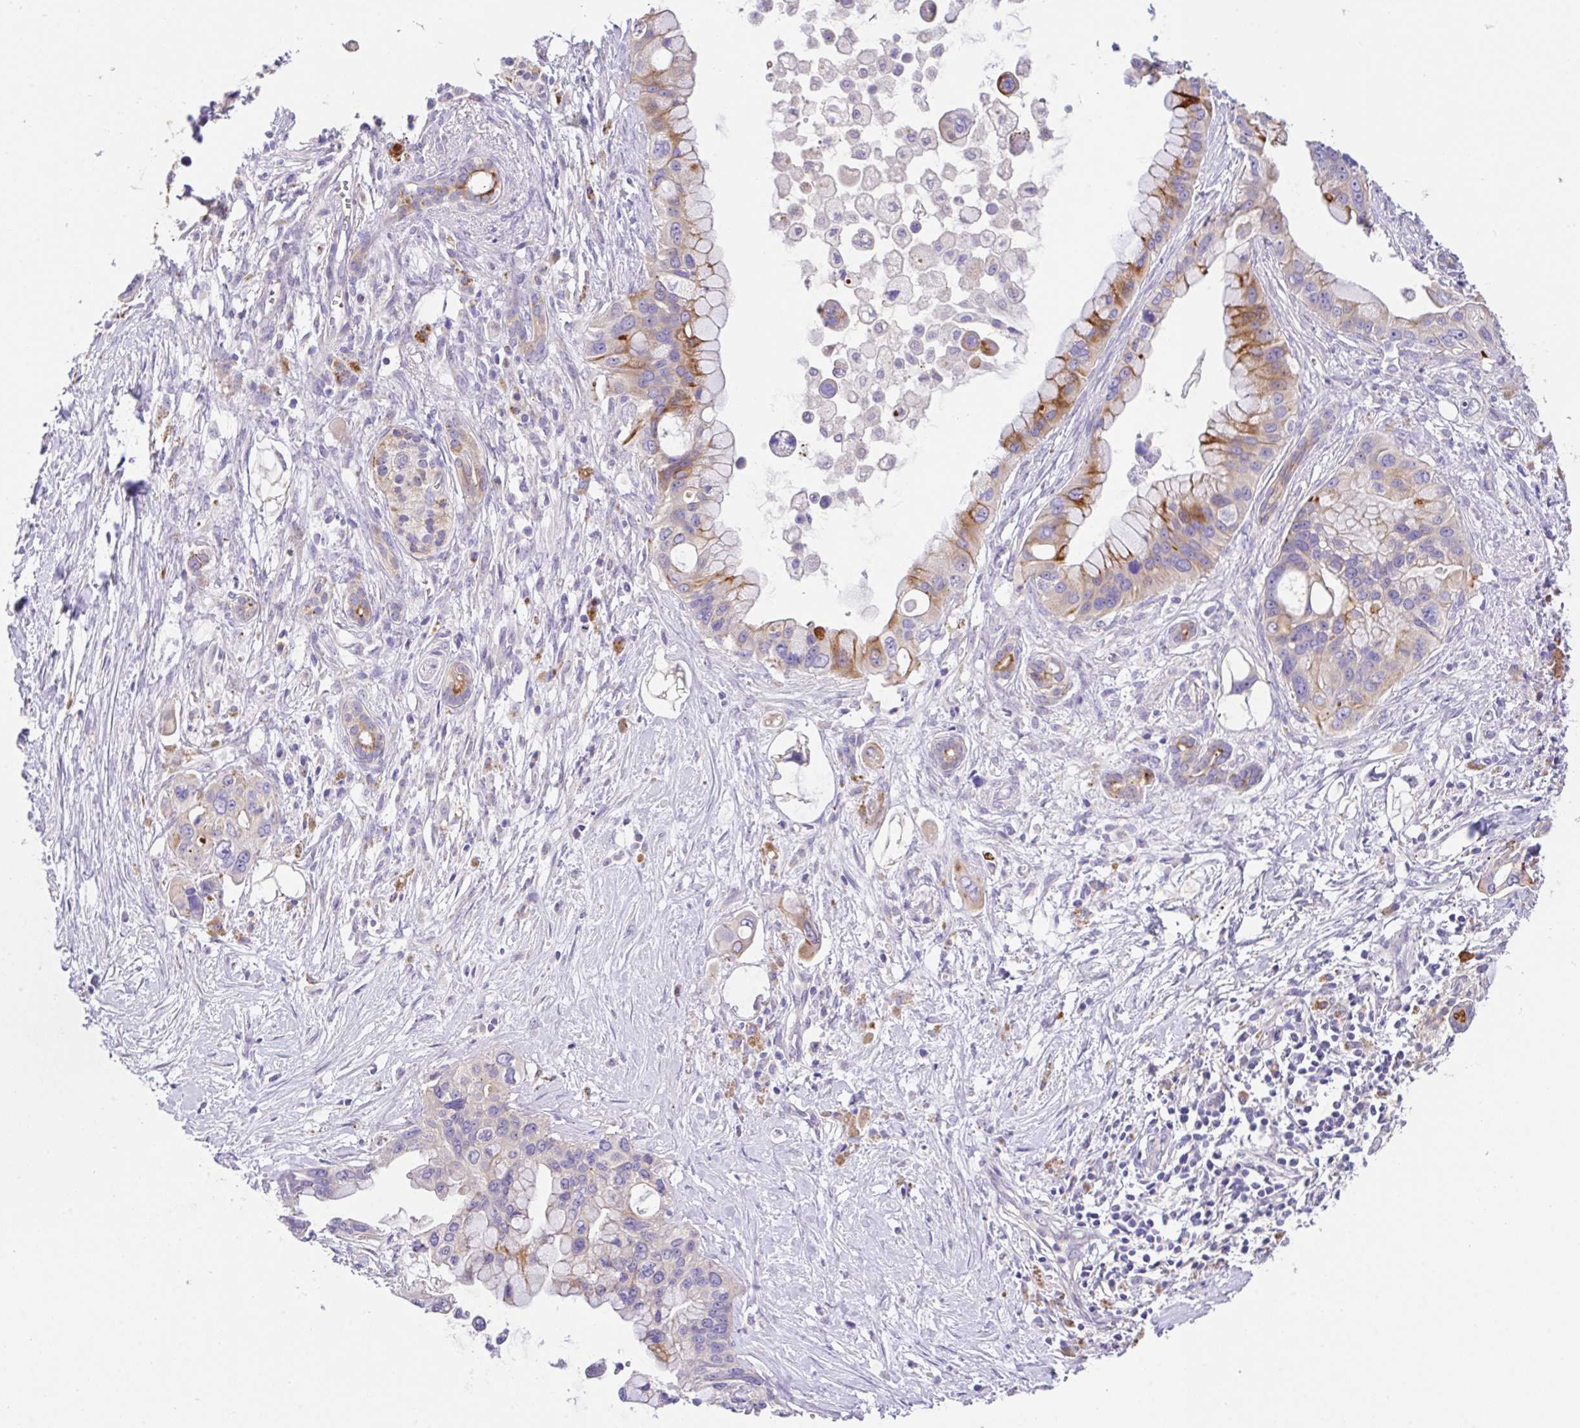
{"staining": {"intensity": "moderate", "quantity": "<25%", "location": "cytoplasmic/membranous"}, "tissue": "pancreatic cancer", "cell_type": "Tumor cells", "image_type": "cancer", "snomed": [{"axis": "morphology", "description": "Adenocarcinoma, NOS"}, {"axis": "topography", "description": "Pancreas"}], "caption": "This is a histology image of immunohistochemistry staining of pancreatic adenocarcinoma, which shows moderate expression in the cytoplasmic/membranous of tumor cells.", "gene": "EPN3", "patient": {"sex": "female", "age": 83}}